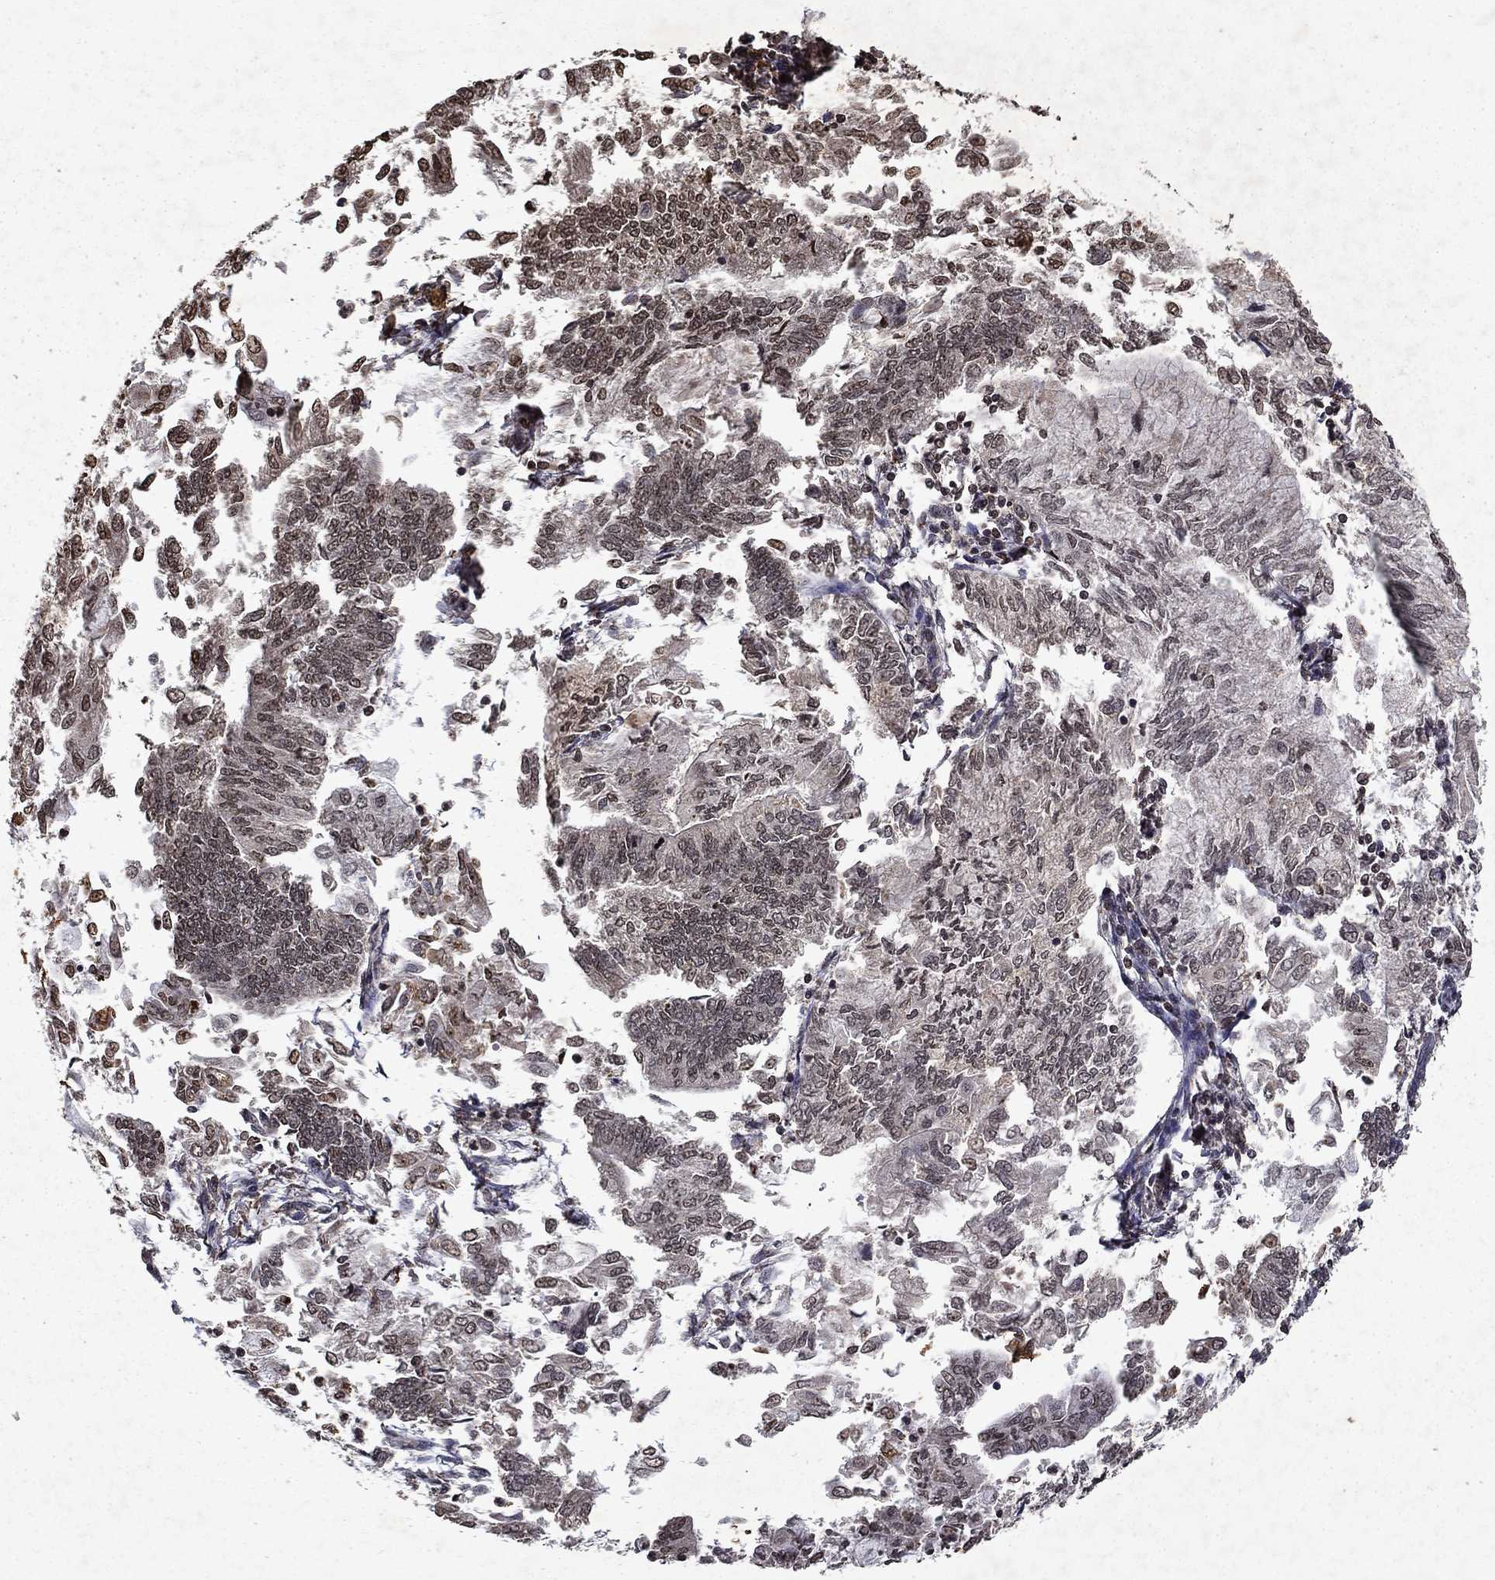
{"staining": {"intensity": "moderate", "quantity": "<25%", "location": "nuclear"}, "tissue": "endometrial cancer", "cell_type": "Tumor cells", "image_type": "cancer", "snomed": [{"axis": "morphology", "description": "Adenocarcinoma, NOS"}, {"axis": "topography", "description": "Endometrium"}], "caption": "Protein analysis of endometrial cancer (adenocarcinoma) tissue displays moderate nuclear staining in approximately <25% of tumor cells.", "gene": "PIN4", "patient": {"sex": "female", "age": 59}}